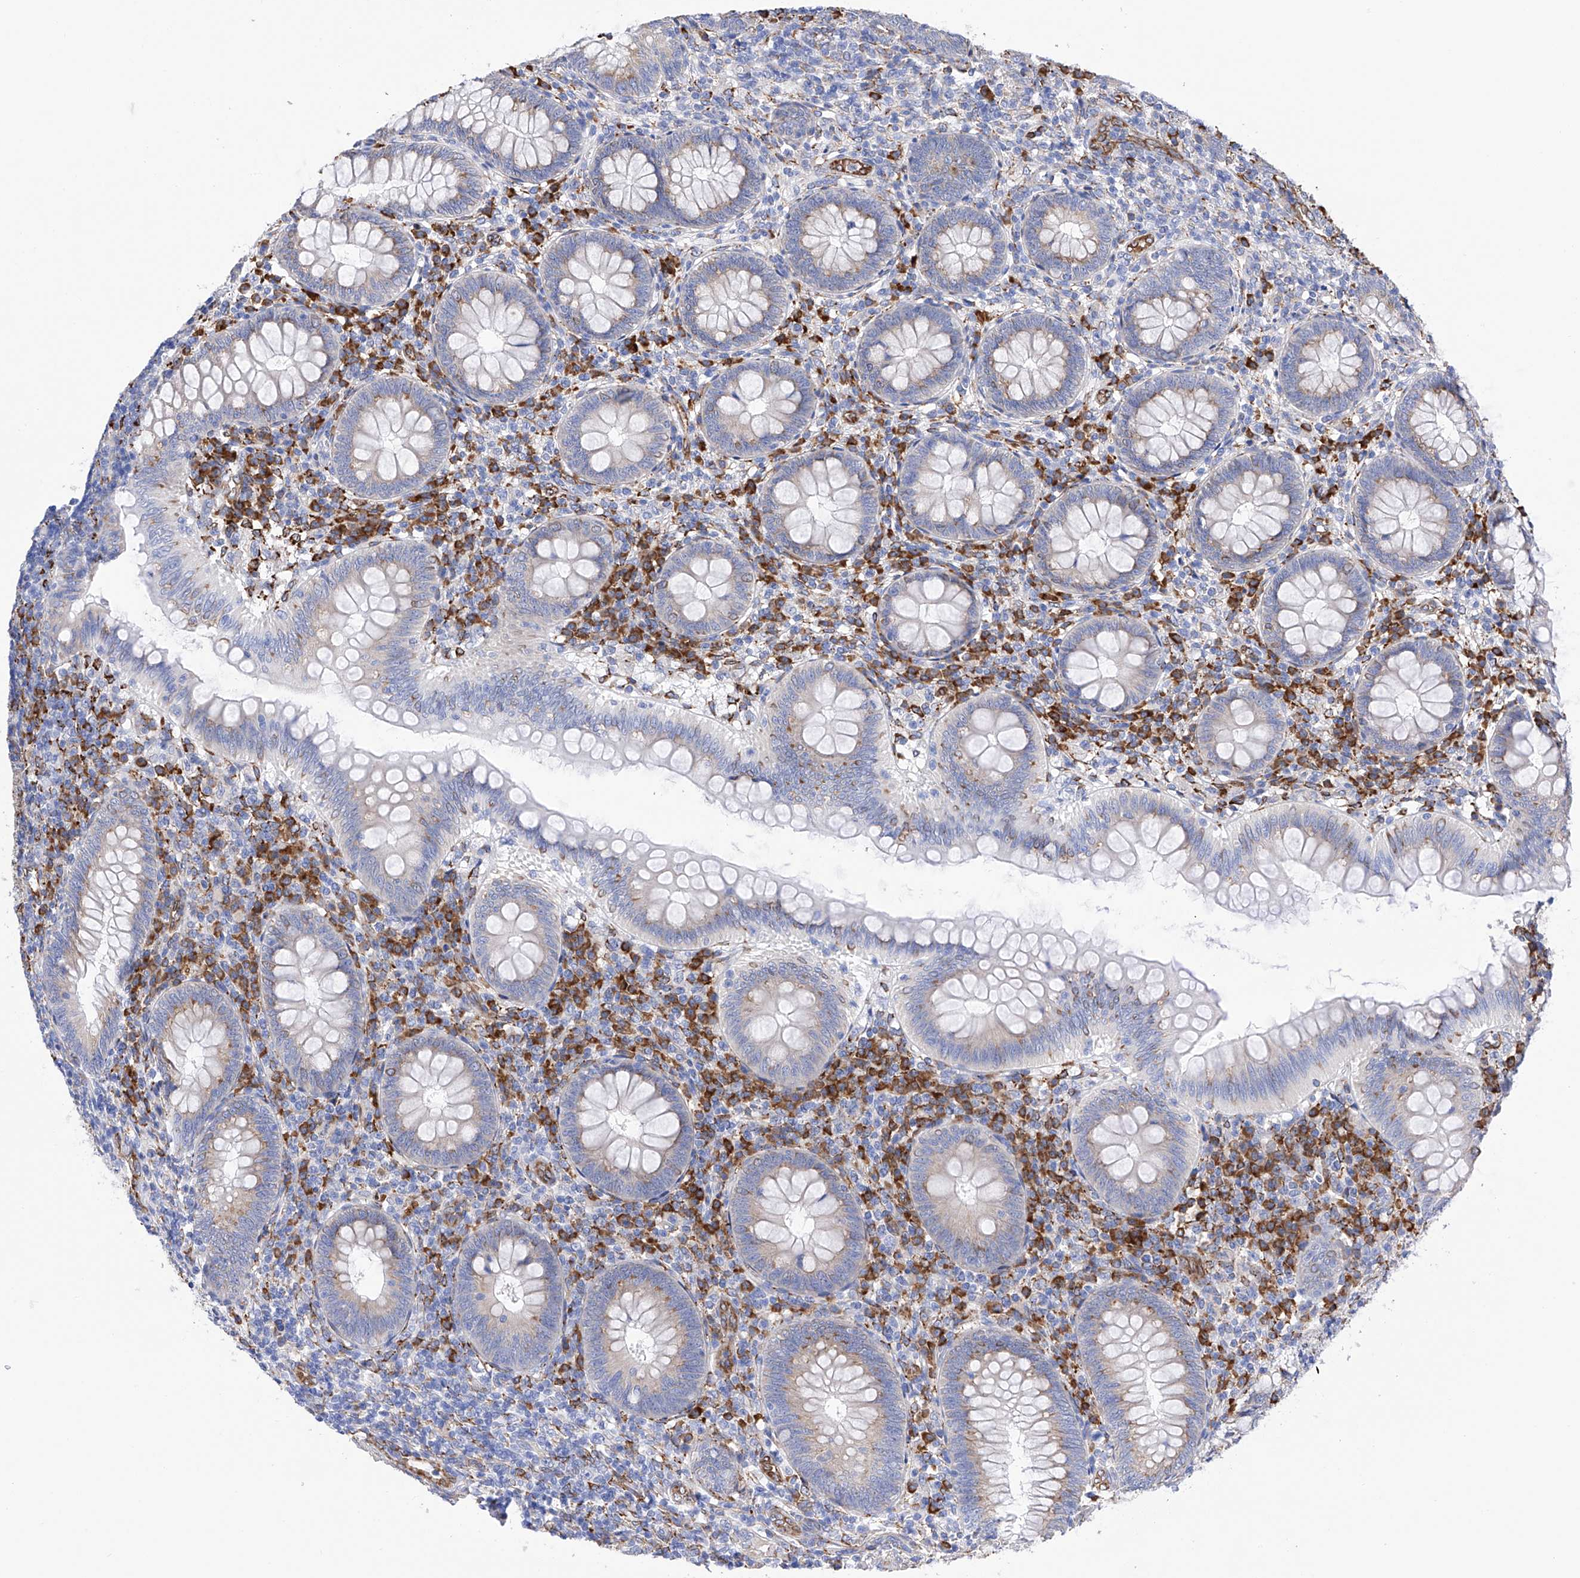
{"staining": {"intensity": "moderate", "quantity": "<25%", "location": "cytoplasmic/membranous"}, "tissue": "appendix", "cell_type": "Glandular cells", "image_type": "normal", "snomed": [{"axis": "morphology", "description": "Normal tissue, NOS"}, {"axis": "topography", "description": "Appendix"}], "caption": "This image displays benign appendix stained with immunohistochemistry (IHC) to label a protein in brown. The cytoplasmic/membranous of glandular cells show moderate positivity for the protein. Nuclei are counter-stained blue.", "gene": "PDIA5", "patient": {"sex": "male", "age": 14}}